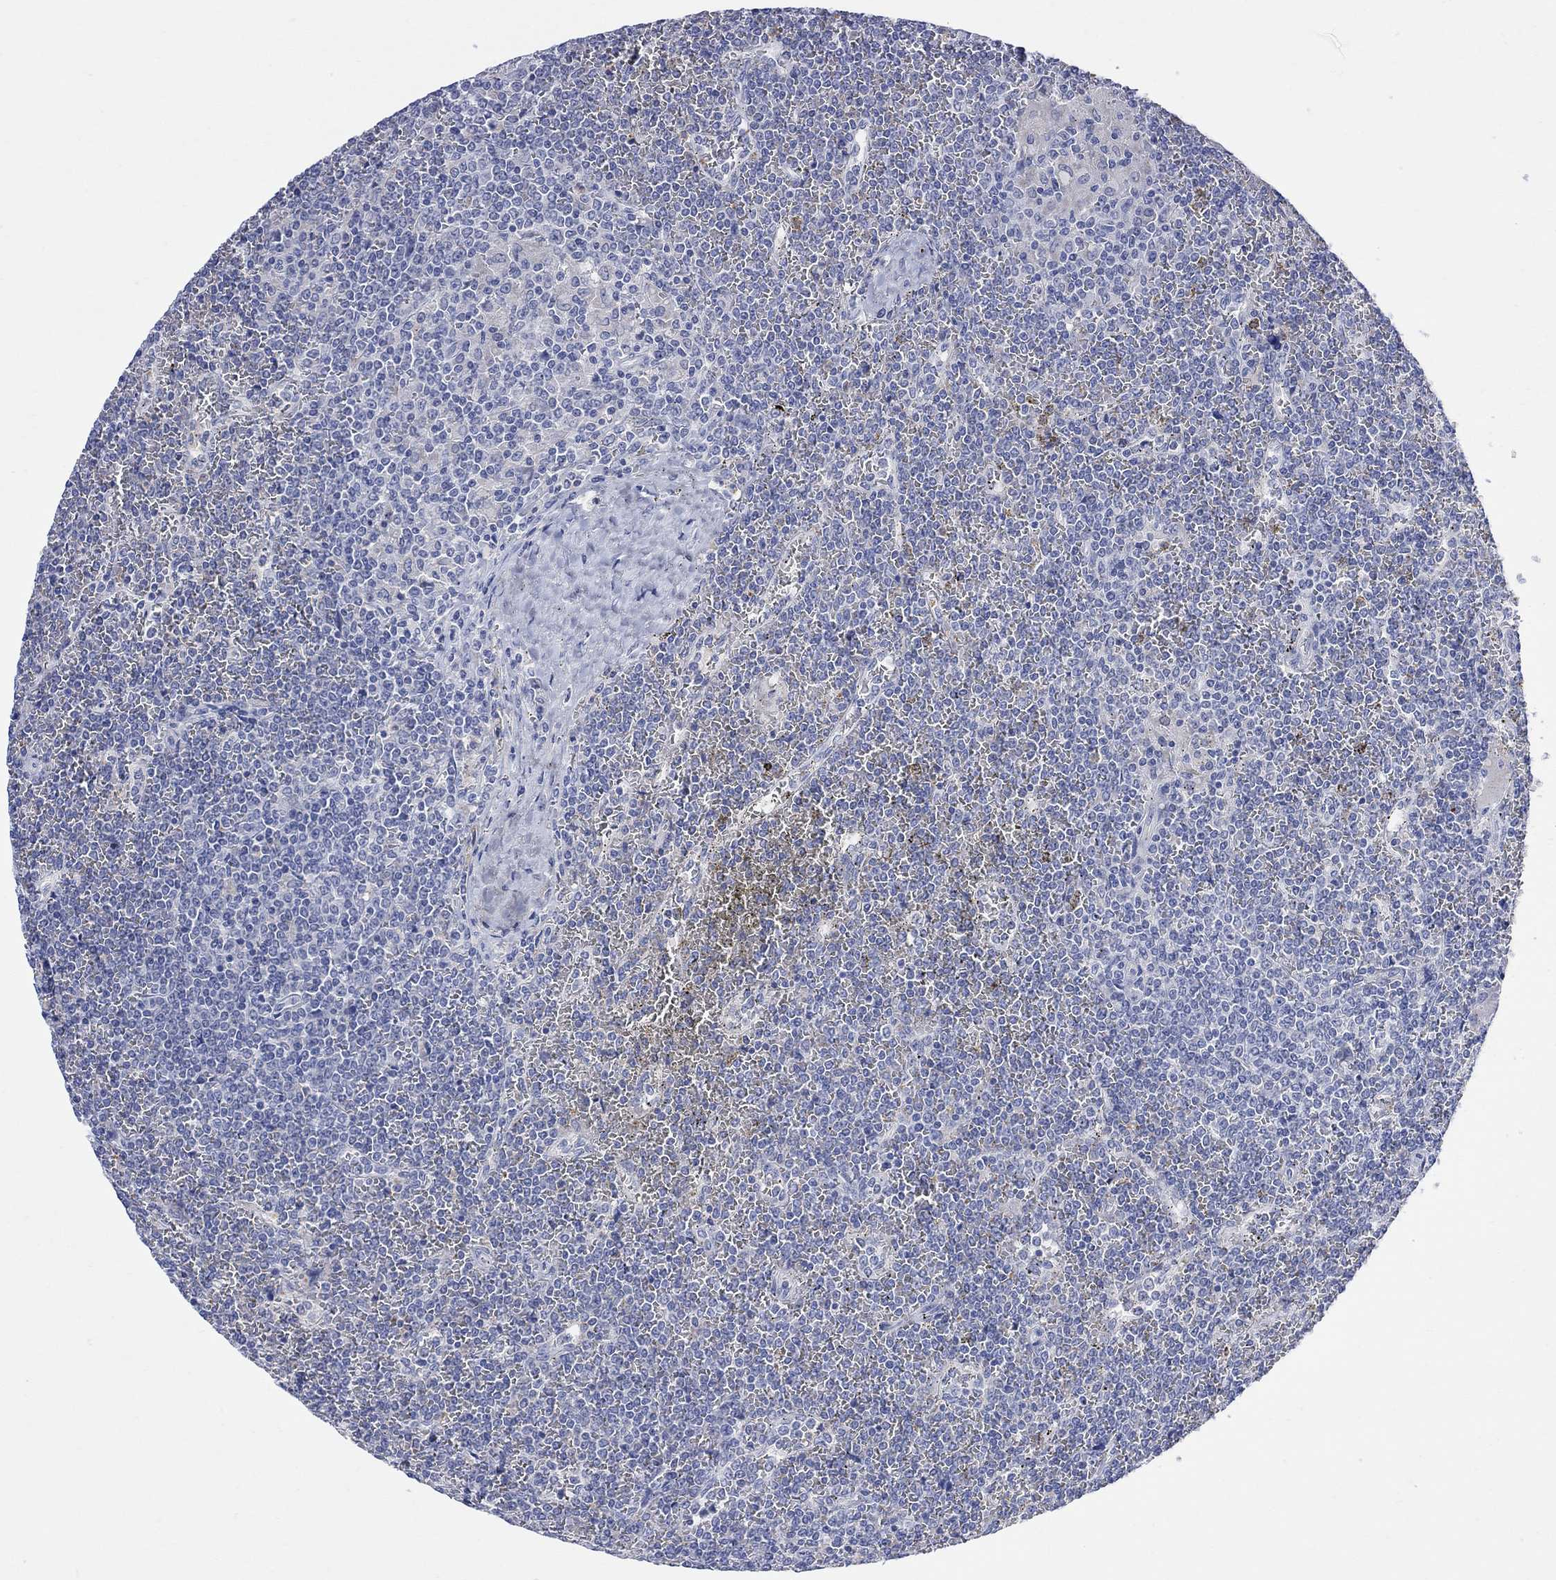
{"staining": {"intensity": "negative", "quantity": "none", "location": "none"}, "tissue": "lymphoma", "cell_type": "Tumor cells", "image_type": "cancer", "snomed": [{"axis": "morphology", "description": "Malignant lymphoma, non-Hodgkin's type, Low grade"}, {"axis": "topography", "description": "Spleen"}], "caption": "Tumor cells show no significant positivity in lymphoma. Nuclei are stained in blue.", "gene": "FBP2", "patient": {"sex": "female", "age": 19}}